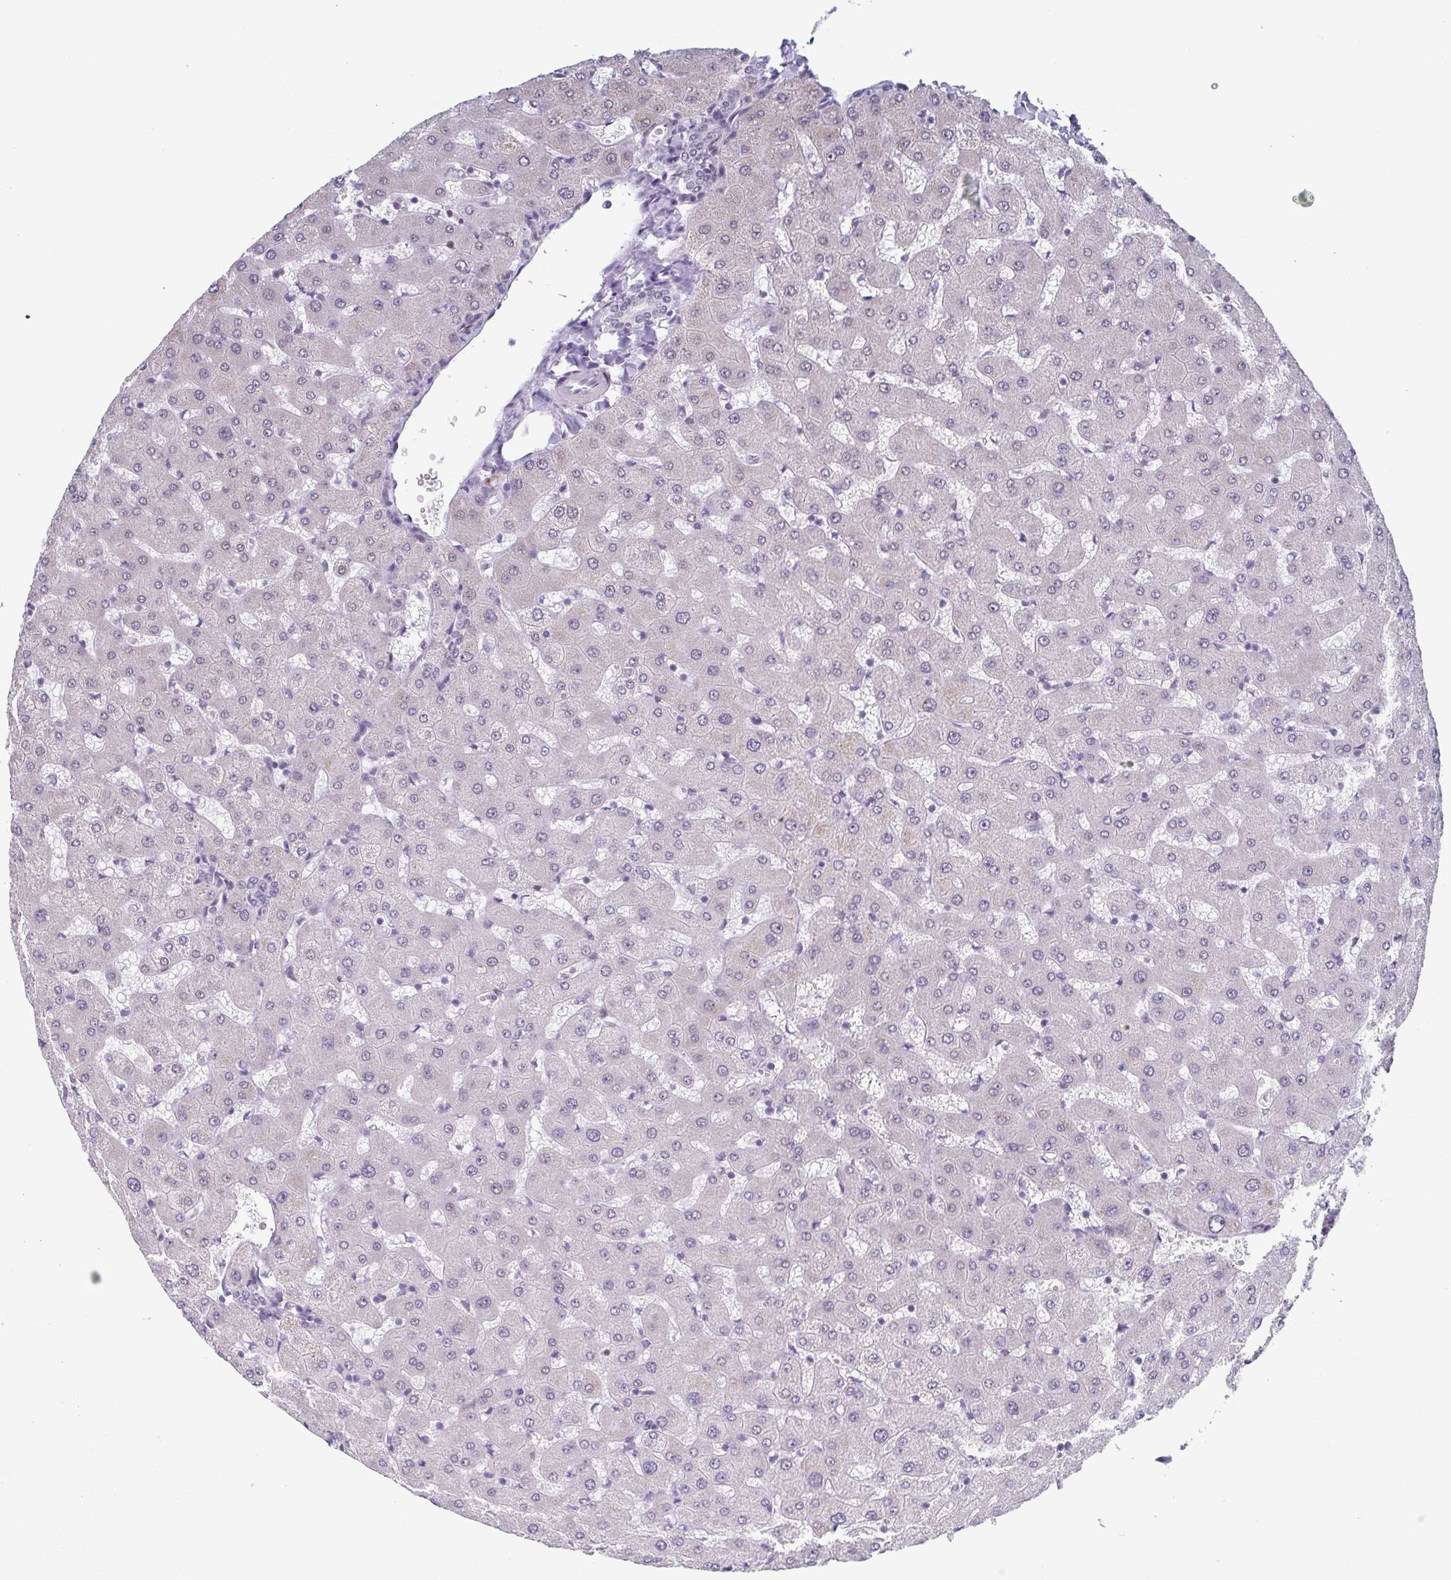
{"staining": {"intensity": "negative", "quantity": "none", "location": "none"}, "tissue": "liver", "cell_type": "Cholangiocytes", "image_type": "normal", "snomed": [{"axis": "morphology", "description": "Normal tissue, NOS"}, {"axis": "topography", "description": "Liver"}], "caption": "High power microscopy photomicrograph of an immunohistochemistry photomicrograph of benign liver, revealing no significant expression in cholangiocytes.", "gene": "TMEM92", "patient": {"sex": "female", "age": 63}}